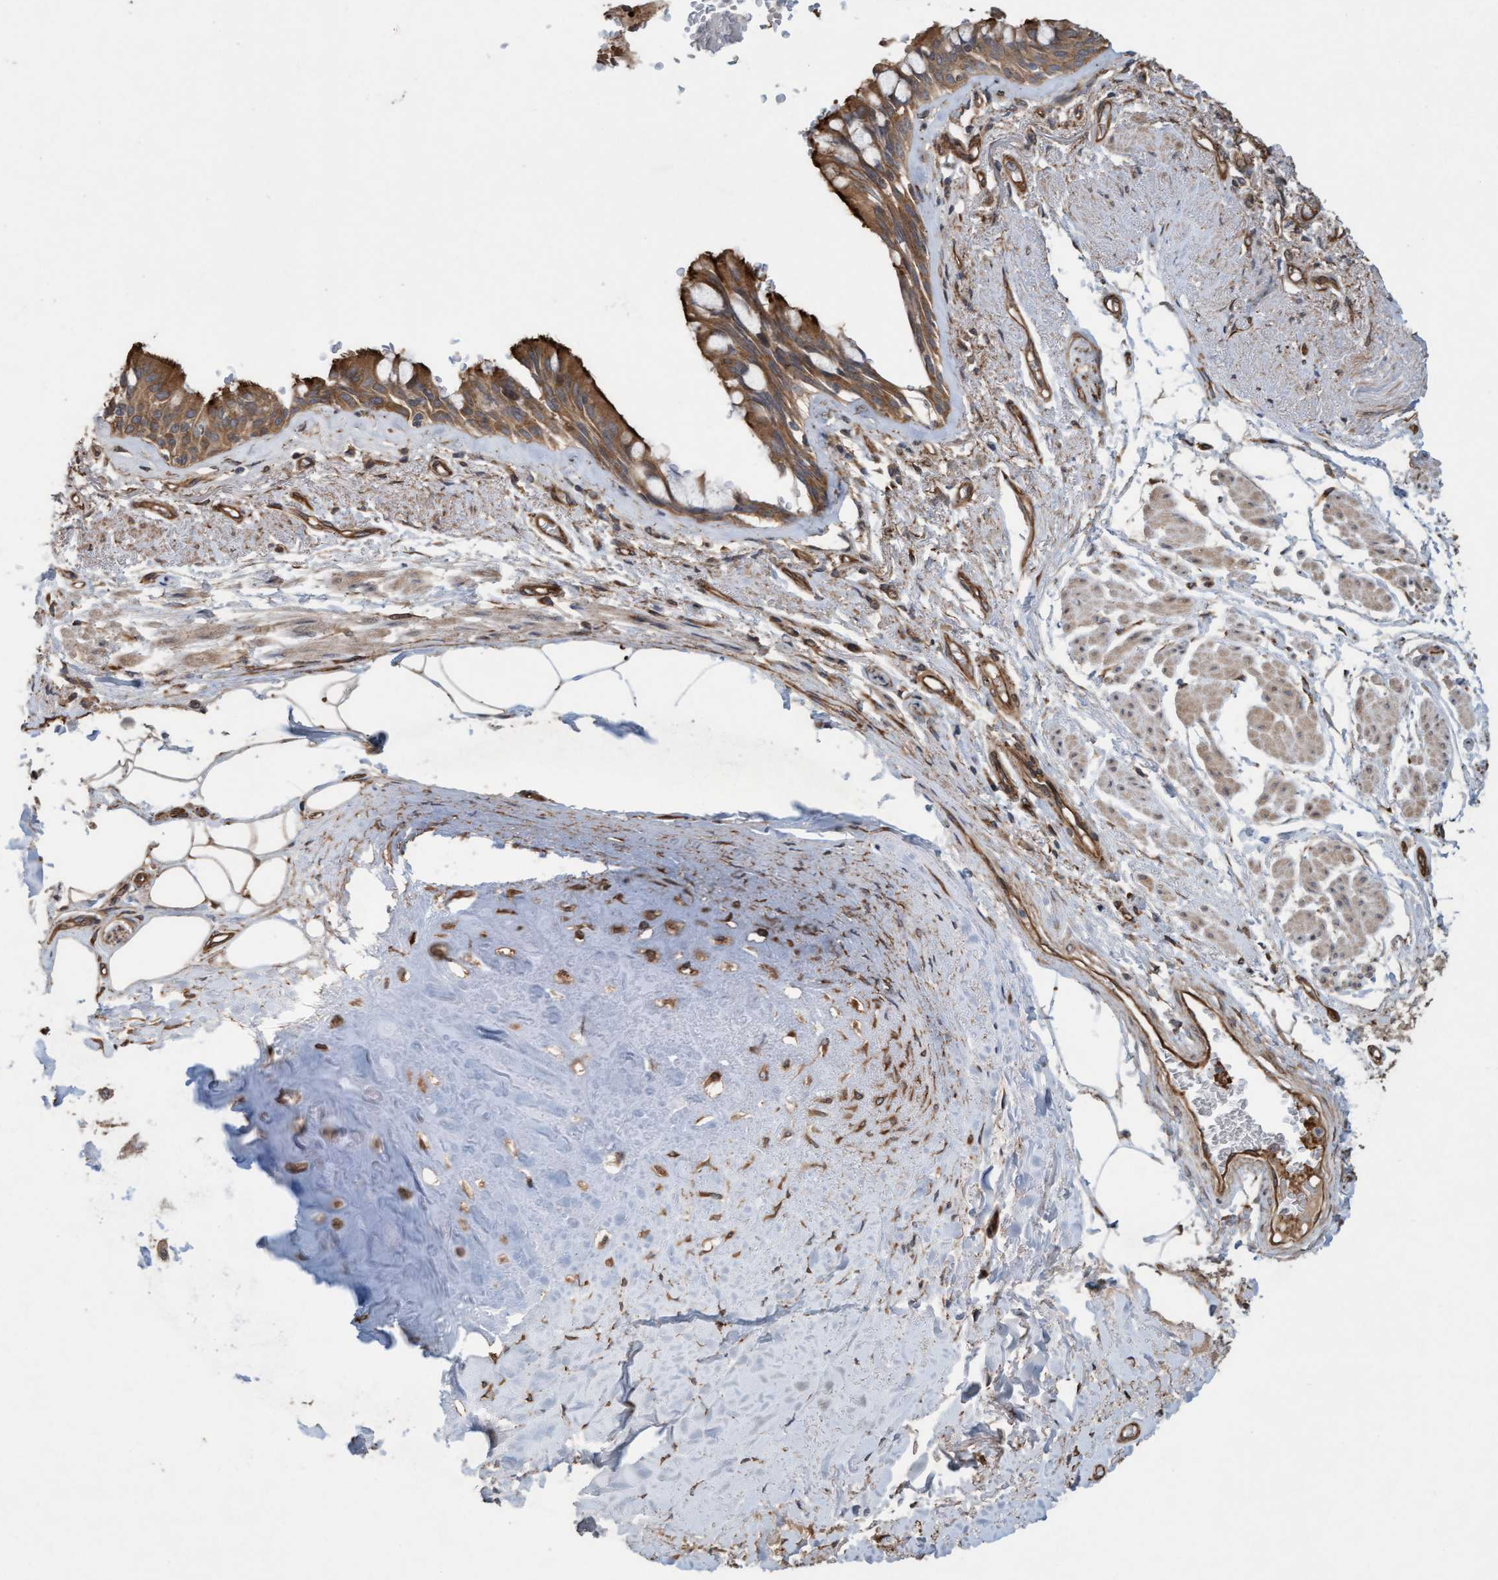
{"staining": {"intensity": "strong", "quantity": ">75%", "location": "cytoplasmic/membranous"}, "tissue": "bronchus", "cell_type": "Respiratory epithelial cells", "image_type": "normal", "snomed": [{"axis": "morphology", "description": "Normal tissue, NOS"}, {"axis": "topography", "description": "Bronchus"}], "caption": "Immunohistochemistry (IHC) (DAB) staining of unremarkable human bronchus shows strong cytoplasmic/membranous protein staining in approximately >75% of respiratory epithelial cells. The staining was performed using DAB (3,3'-diaminobenzidine) to visualize the protein expression in brown, while the nuclei were stained in blue with hematoxylin (Magnification: 20x).", "gene": "CDC42EP4", "patient": {"sex": "male", "age": 66}}